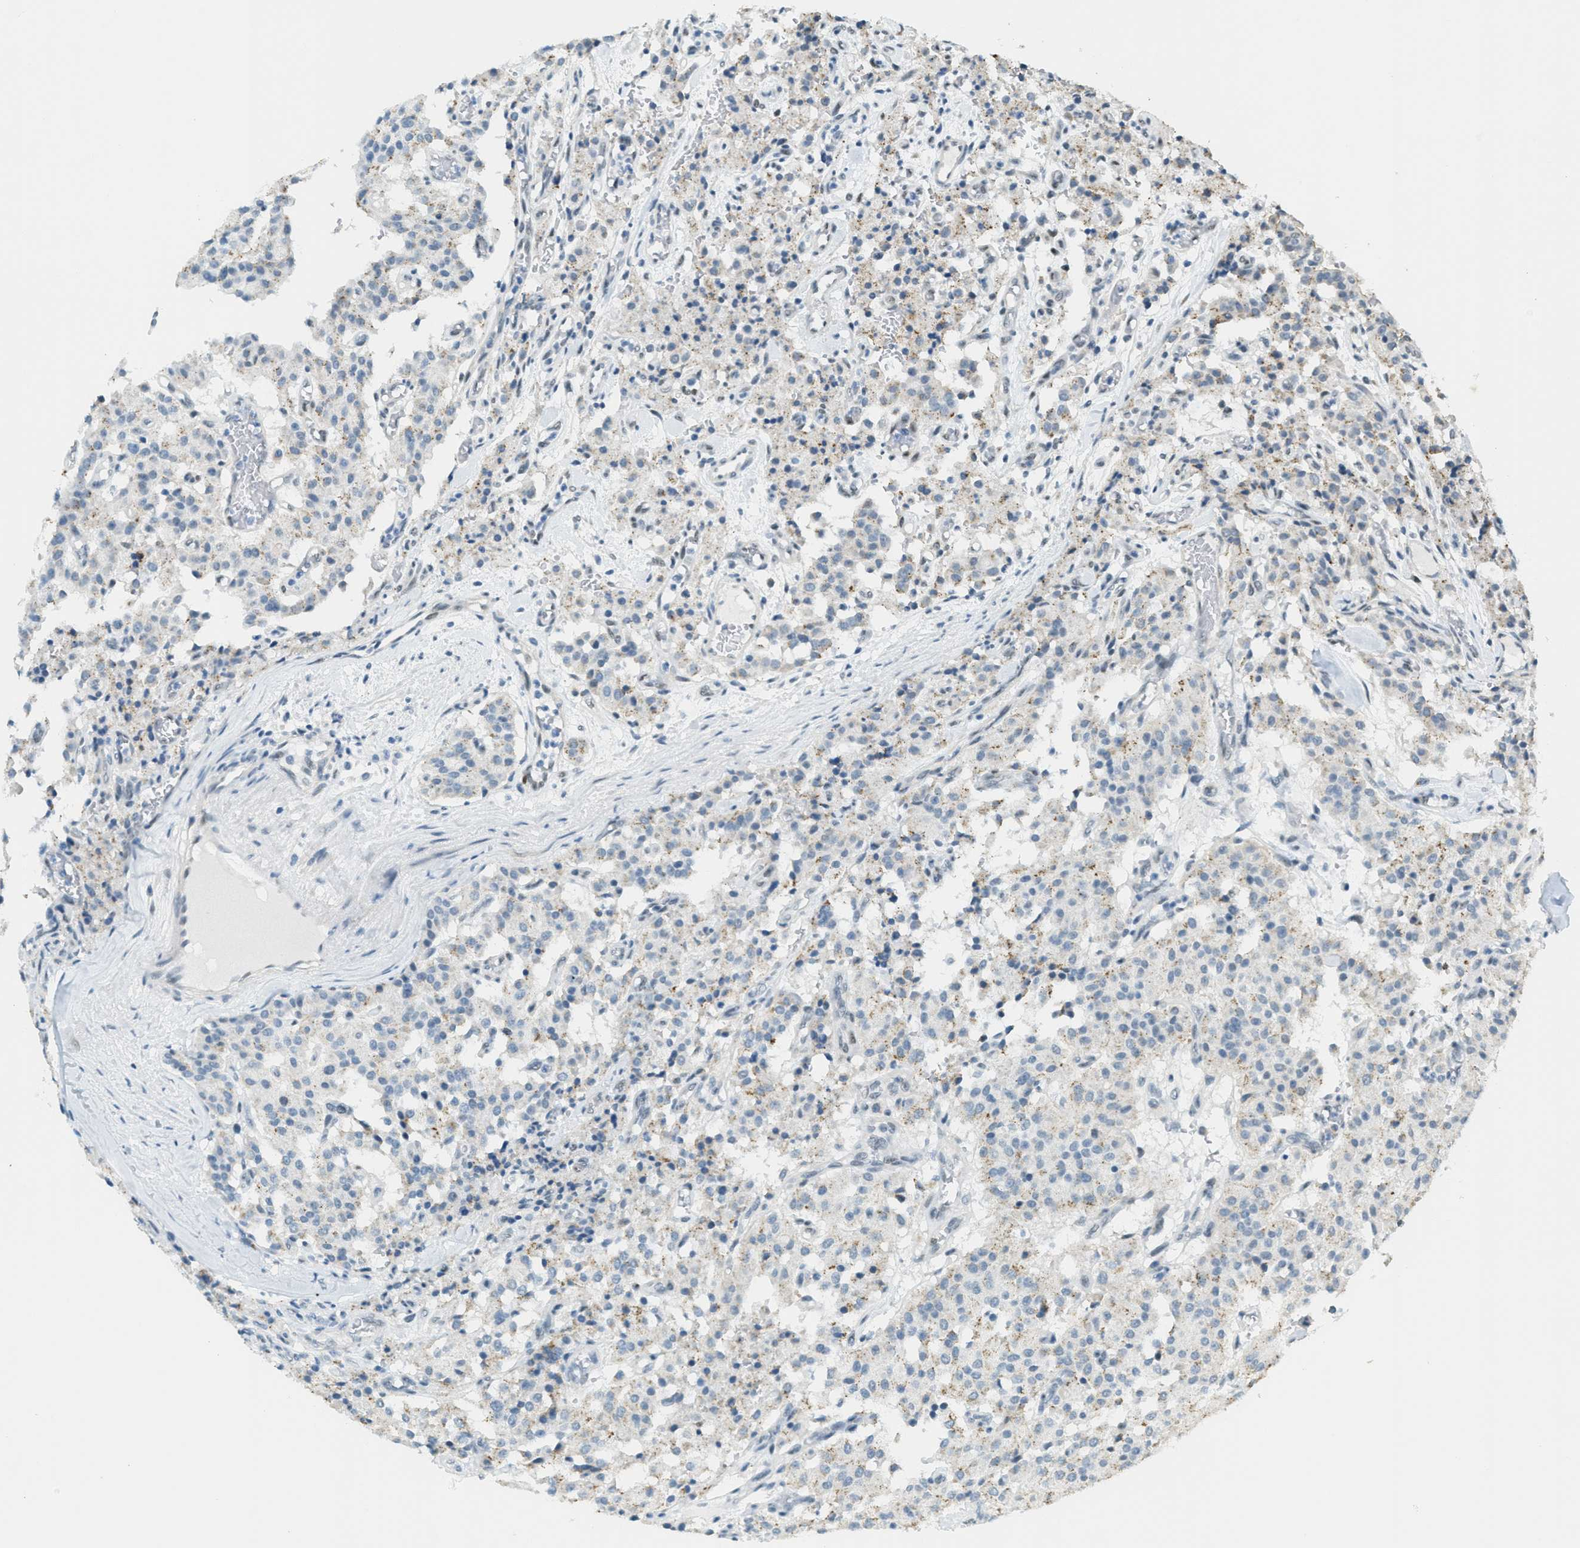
{"staining": {"intensity": "weak", "quantity": "25%-75%", "location": "cytoplasmic/membranous"}, "tissue": "carcinoid", "cell_type": "Tumor cells", "image_type": "cancer", "snomed": [{"axis": "morphology", "description": "Carcinoid, malignant, NOS"}, {"axis": "topography", "description": "Lung"}], "caption": "Immunohistochemical staining of carcinoid shows weak cytoplasmic/membranous protein staining in approximately 25%-75% of tumor cells.", "gene": "TCF3", "patient": {"sex": "male", "age": 30}}